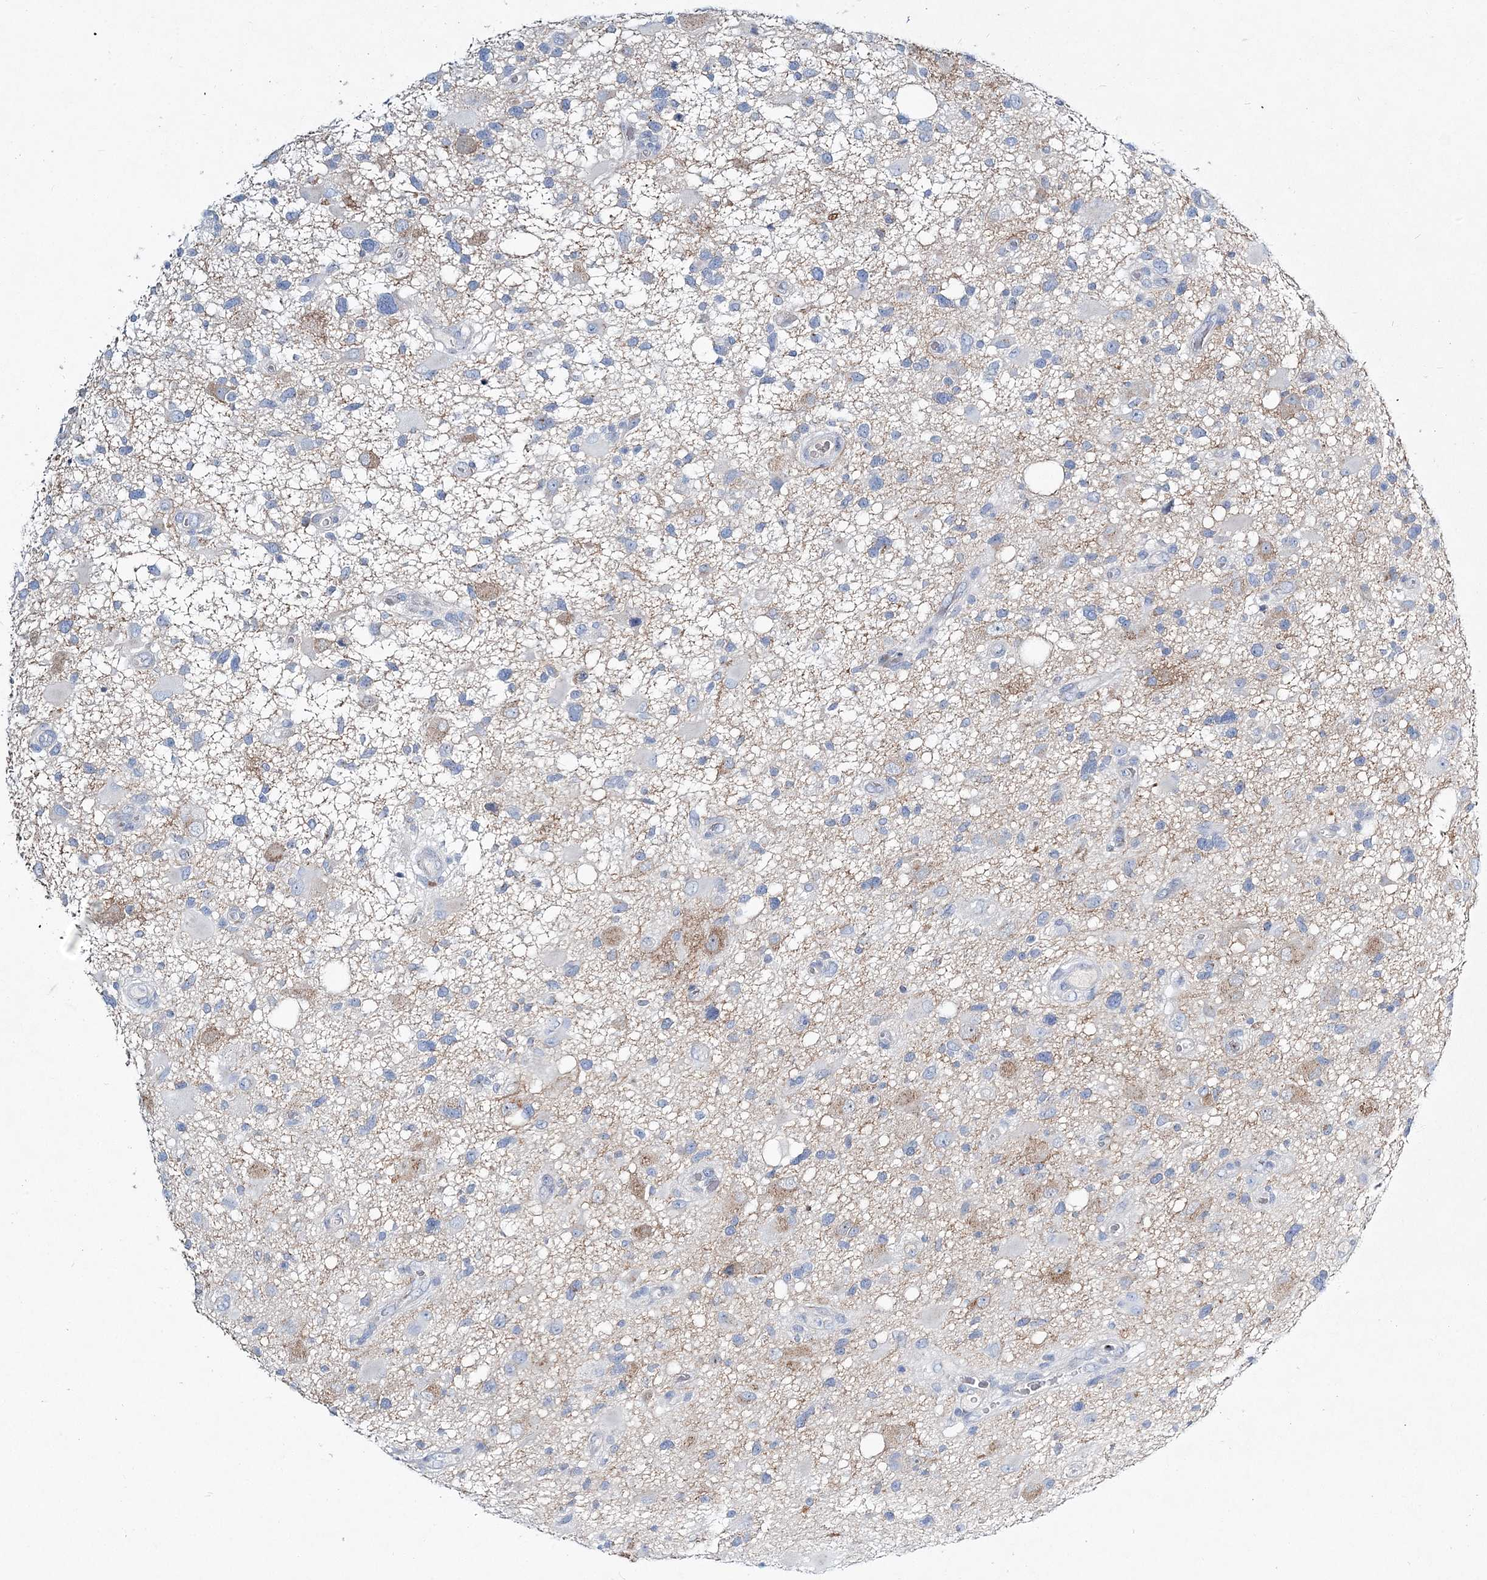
{"staining": {"intensity": "negative", "quantity": "none", "location": "none"}, "tissue": "glioma", "cell_type": "Tumor cells", "image_type": "cancer", "snomed": [{"axis": "morphology", "description": "Glioma, malignant, High grade"}, {"axis": "topography", "description": "Brain"}], "caption": "Tumor cells show no significant protein positivity in glioma.", "gene": "ADGRL1", "patient": {"sex": "male", "age": 33}}